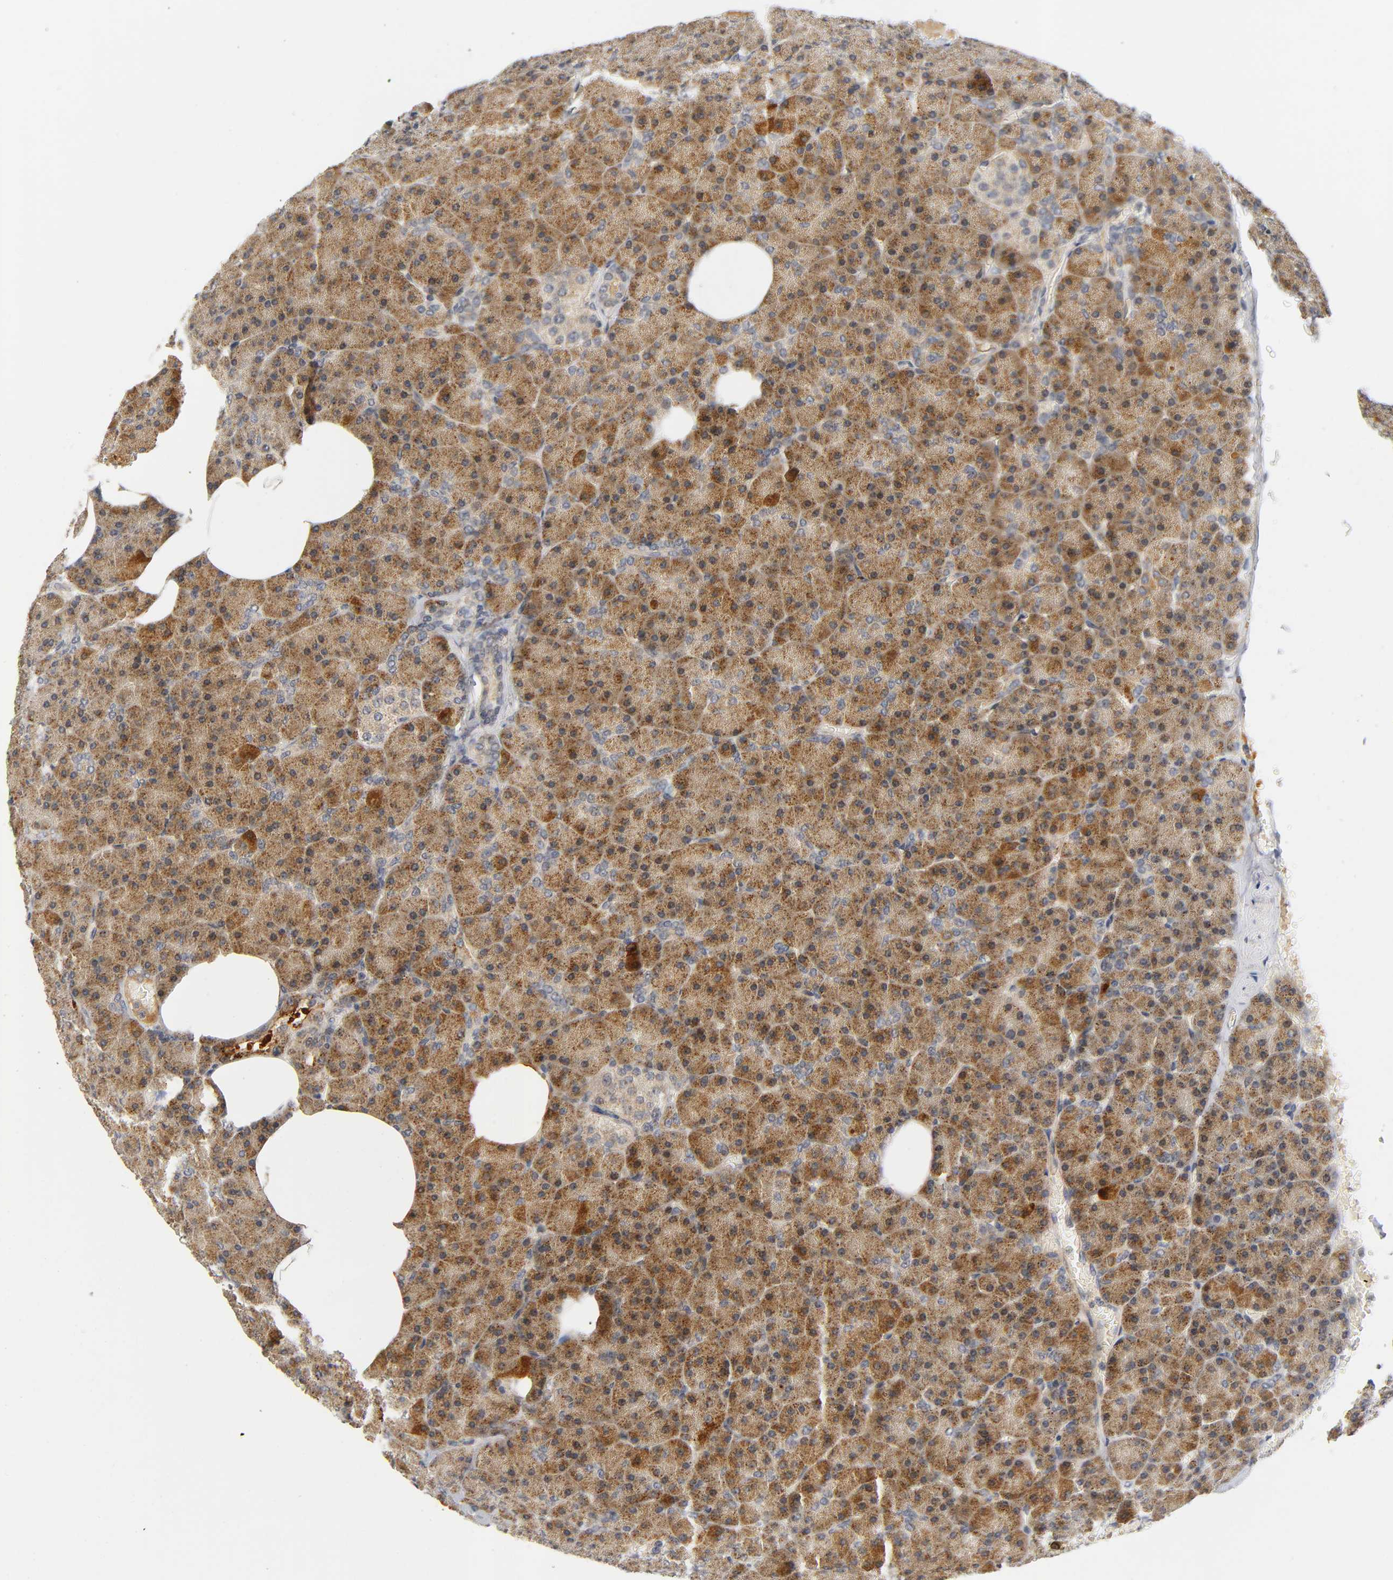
{"staining": {"intensity": "moderate", "quantity": ">75%", "location": "cytoplasmic/membranous"}, "tissue": "pancreas", "cell_type": "Exocrine glandular cells", "image_type": "normal", "snomed": [{"axis": "morphology", "description": "Normal tissue, NOS"}, {"axis": "topography", "description": "Pancreas"}], "caption": "Exocrine glandular cells demonstrate medium levels of moderate cytoplasmic/membranous staining in about >75% of cells in benign pancreas. Ihc stains the protein of interest in brown and the nuclei are stained blue.", "gene": "NRP1", "patient": {"sex": "female", "age": 35}}